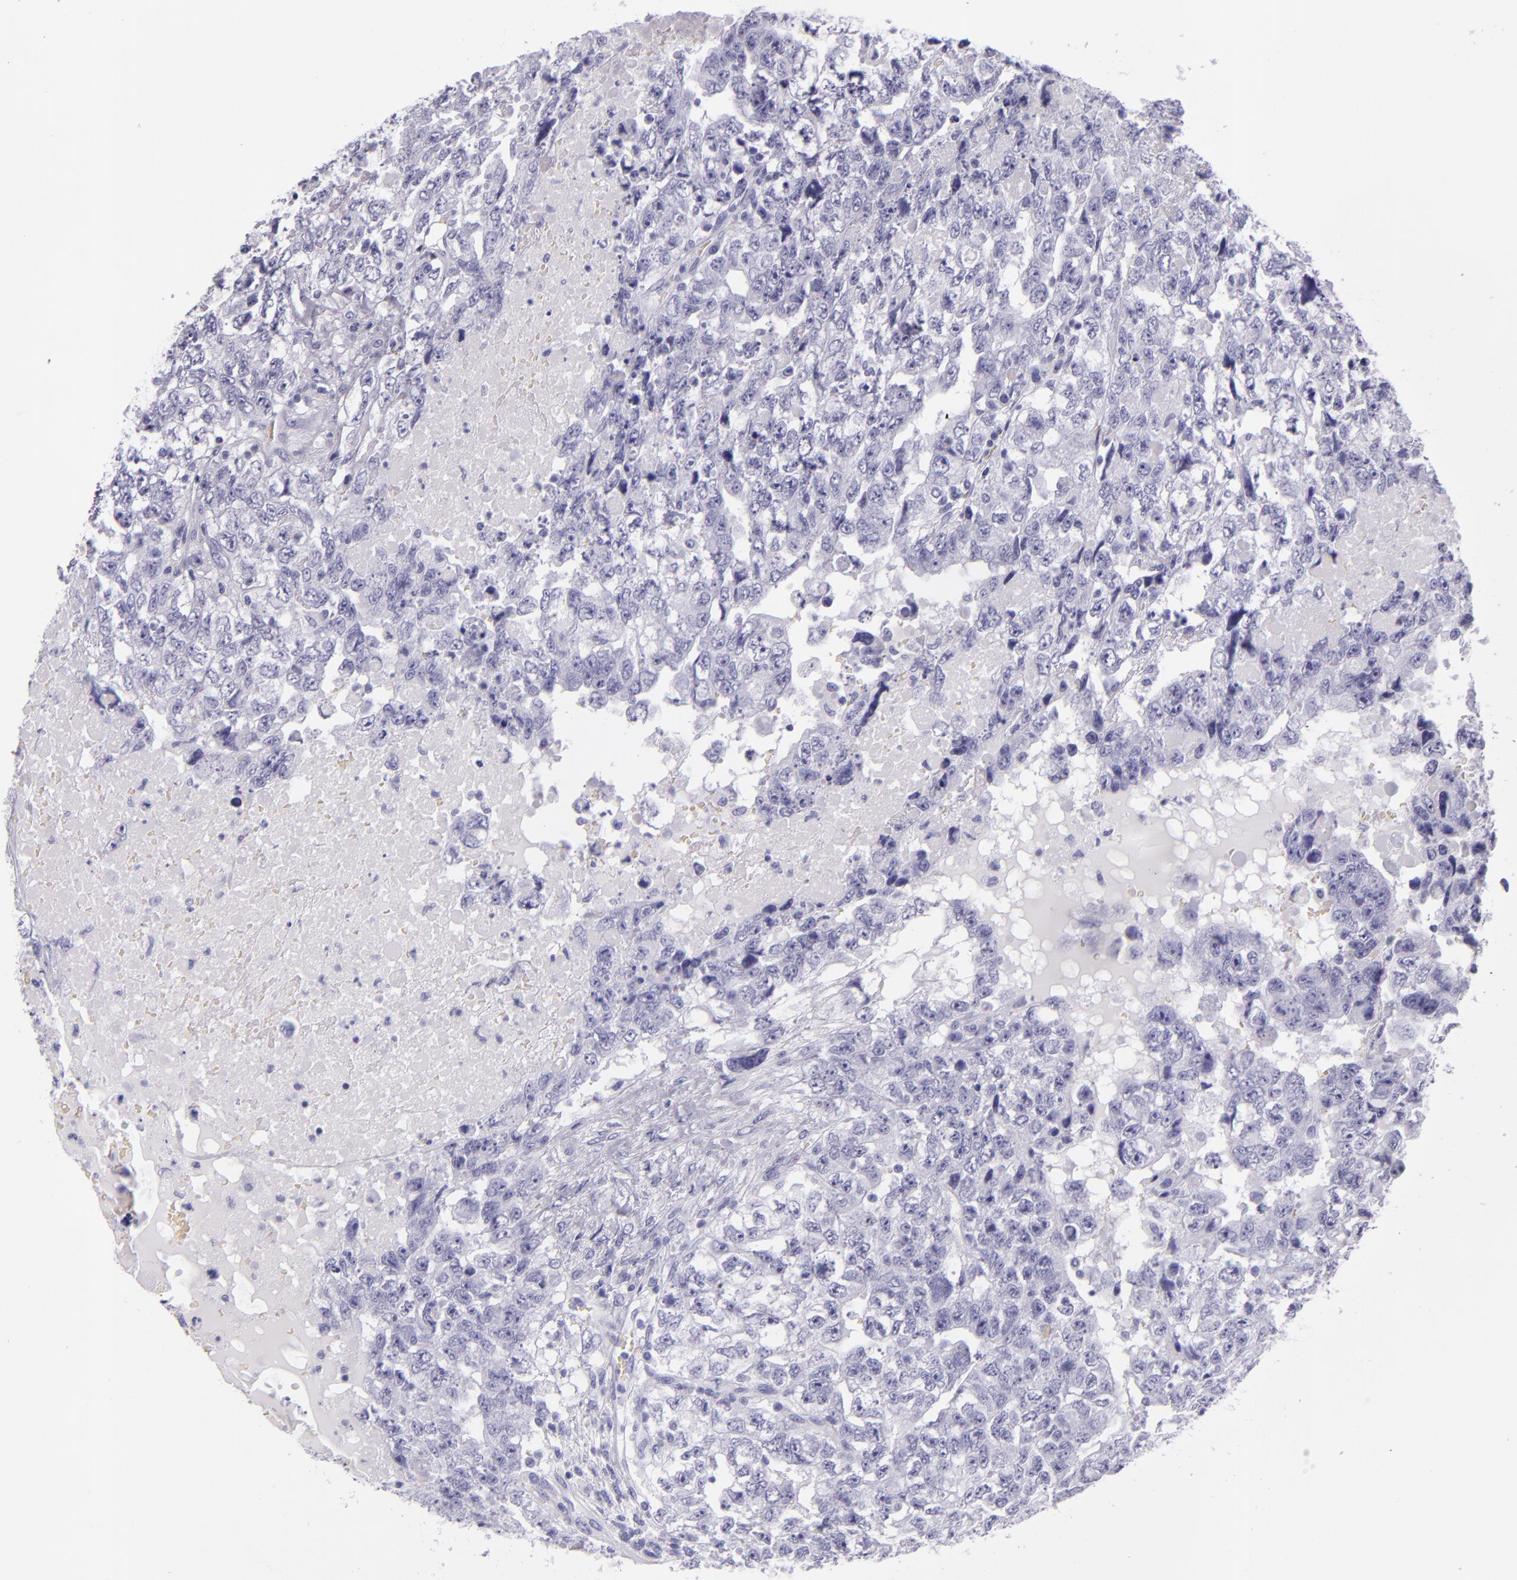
{"staining": {"intensity": "negative", "quantity": "none", "location": "none"}, "tissue": "testis cancer", "cell_type": "Tumor cells", "image_type": "cancer", "snomed": [{"axis": "morphology", "description": "Carcinoma, Embryonal, NOS"}, {"axis": "topography", "description": "Testis"}], "caption": "This is a histopathology image of IHC staining of testis cancer (embryonal carcinoma), which shows no positivity in tumor cells. (Stains: DAB (3,3'-diaminobenzidine) immunohistochemistry with hematoxylin counter stain, Microscopy: brightfield microscopy at high magnification).", "gene": "CR2", "patient": {"sex": "male", "age": 36}}